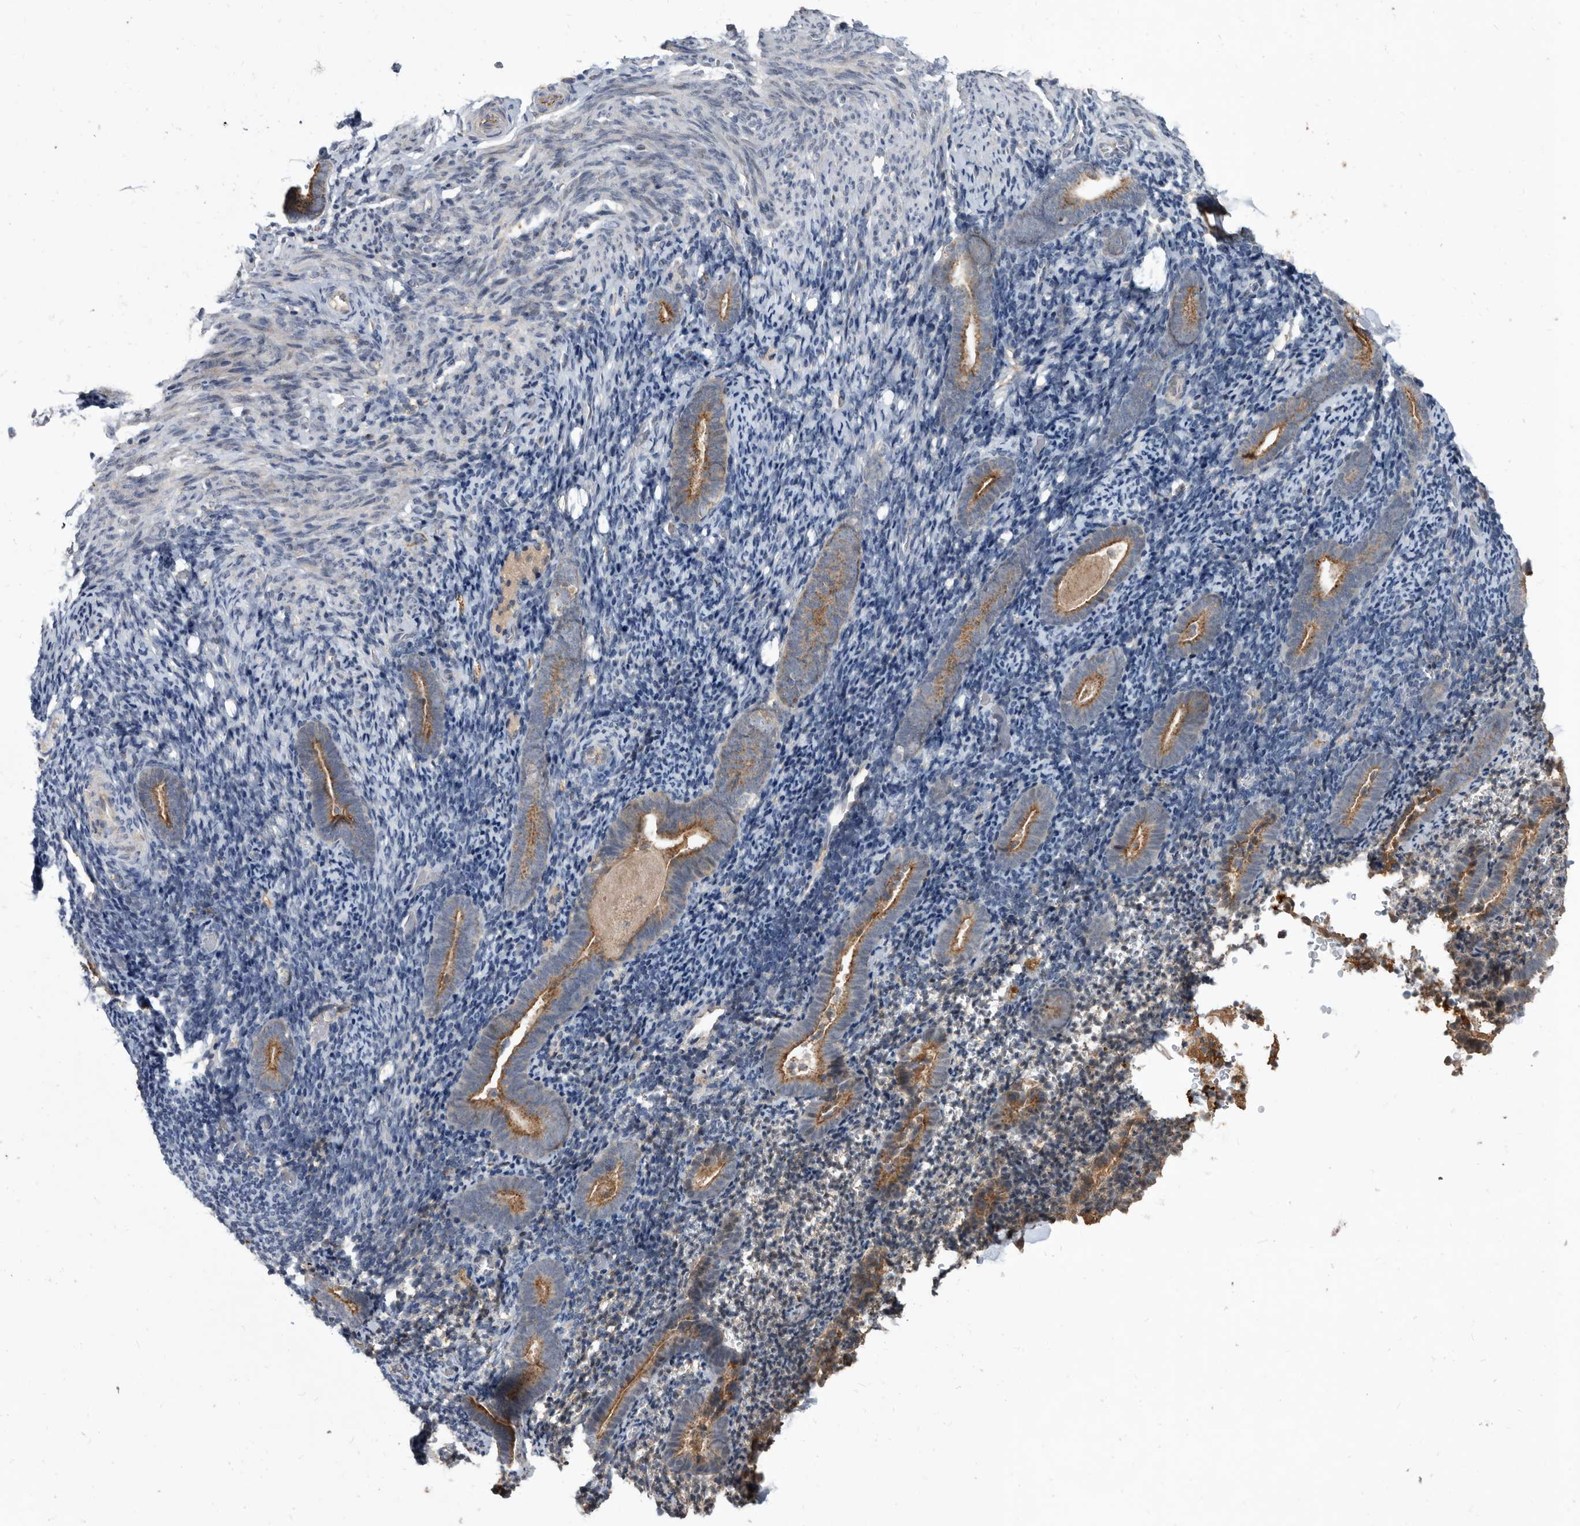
{"staining": {"intensity": "weak", "quantity": "<25%", "location": "cytoplasmic/membranous"}, "tissue": "endometrium", "cell_type": "Cells in endometrial stroma", "image_type": "normal", "snomed": [{"axis": "morphology", "description": "Normal tissue, NOS"}, {"axis": "topography", "description": "Endometrium"}], "caption": "Histopathology image shows no significant protein staining in cells in endometrial stroma of unremarkable endometrium. (DAB (3,3'-diaminobenzidine) immunohistochemistry with hematoxylin counter stain).", "gene": "PI15", "patient": {"sex": "female", "age": 51}}